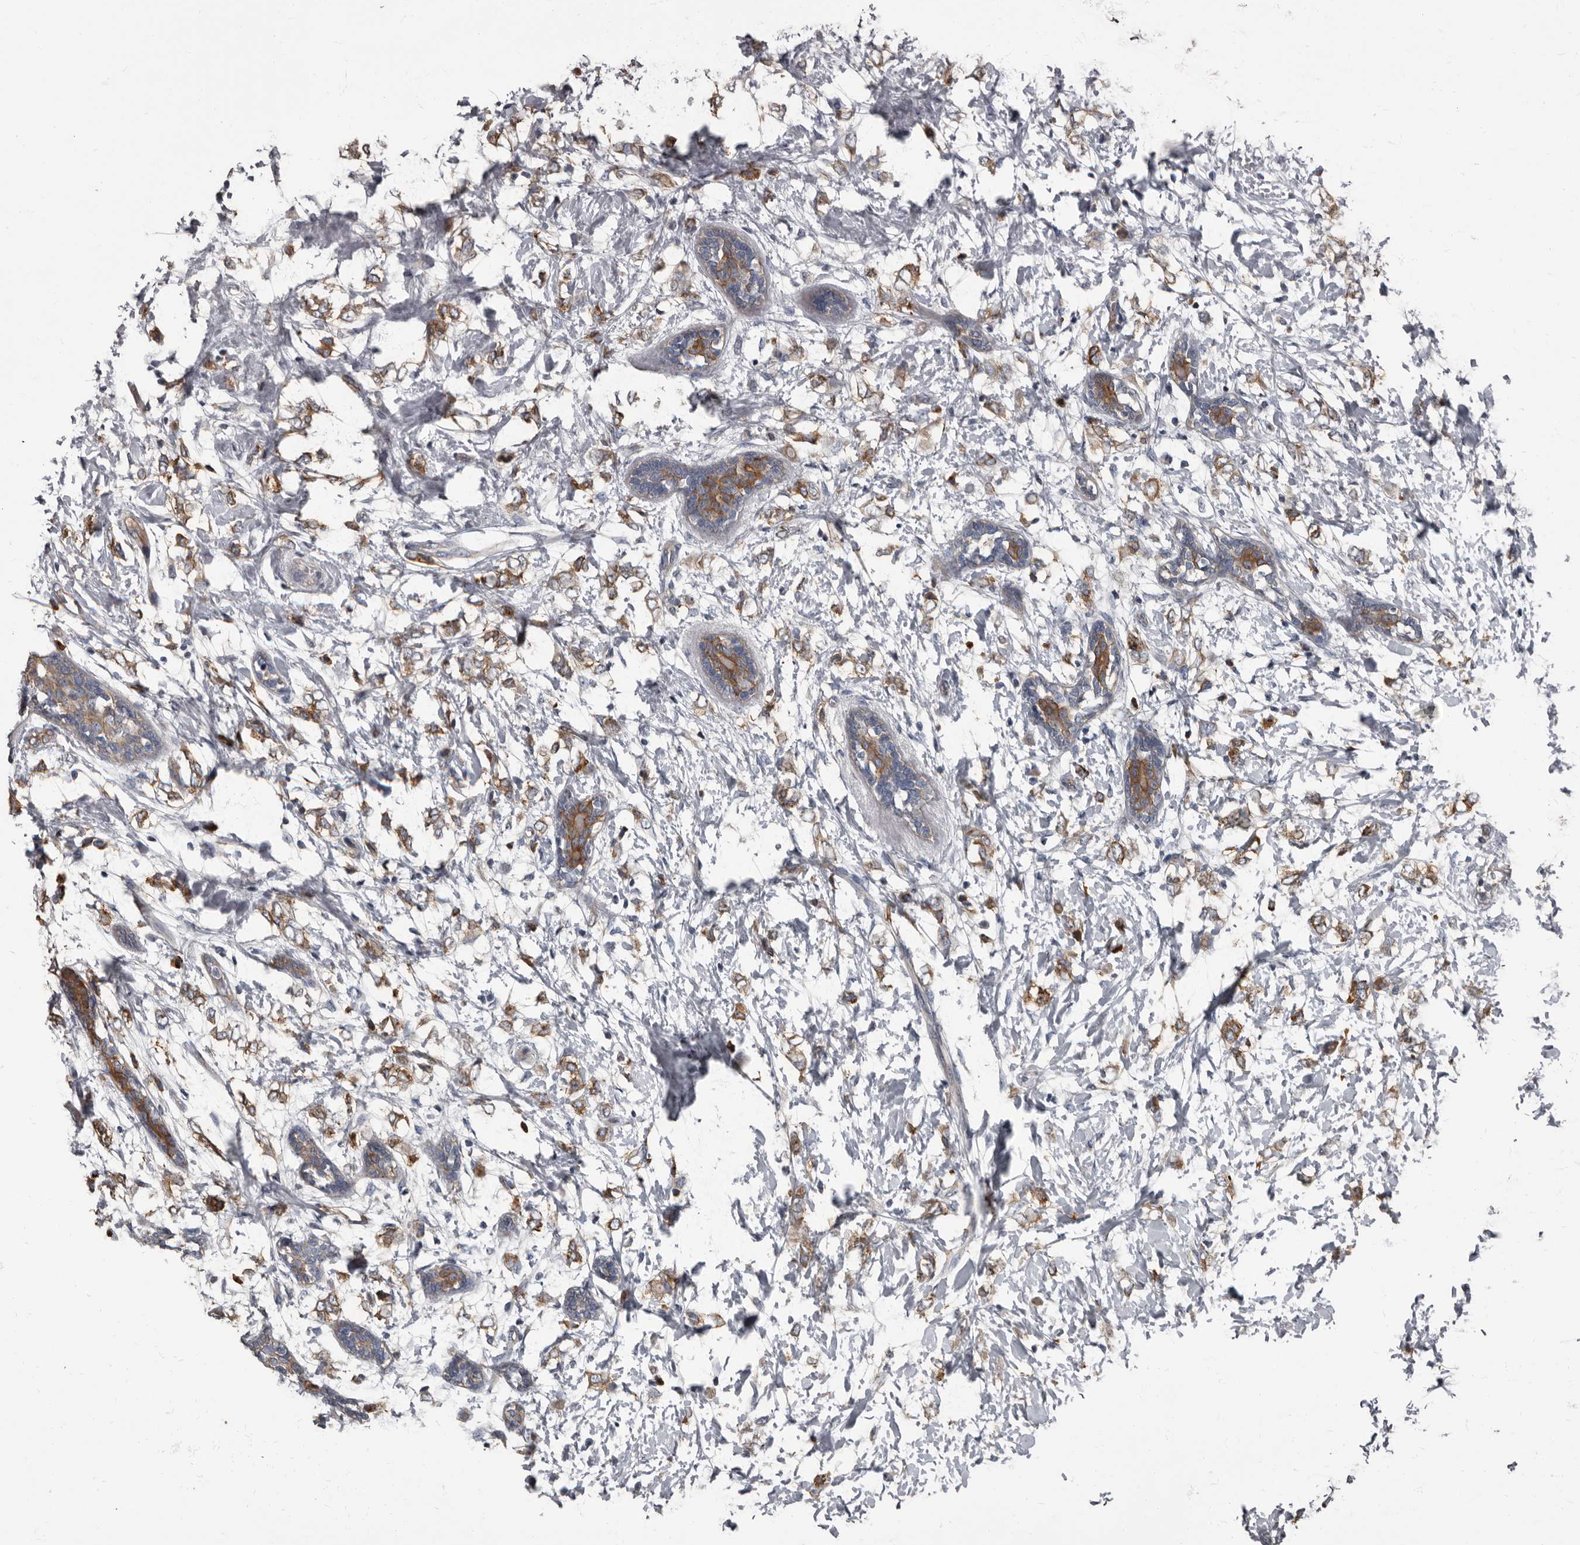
{"staining": {"intensity": "moderate", "quantity": ">75%", "location": "cytoplasmic/membranous"}, "tissue": "breast cancer", "cell_type": "Tumor cells", "image_type": "cancer", "snomed": [{"axis": "morphology", "description": "Normal tissue, NOS"}, {"axis": "morphology", "description": "Lobular carcinoma"}, {"axis": "topography", "description": "Breast"}], "caption": "Immunohistochemistry histopathology image of neoplastic tissue: human lobular carcinoma (breast) stained using immunohistochemistry demonstrates medium levels of moderate protein expression localized specifically in the cytoplasmic/membranous of tumor cells, appearing as a cytoplasmic/membranous brown color.", "gene": "TPD52L1", "patient": {"sex": "female", "age": 47}}